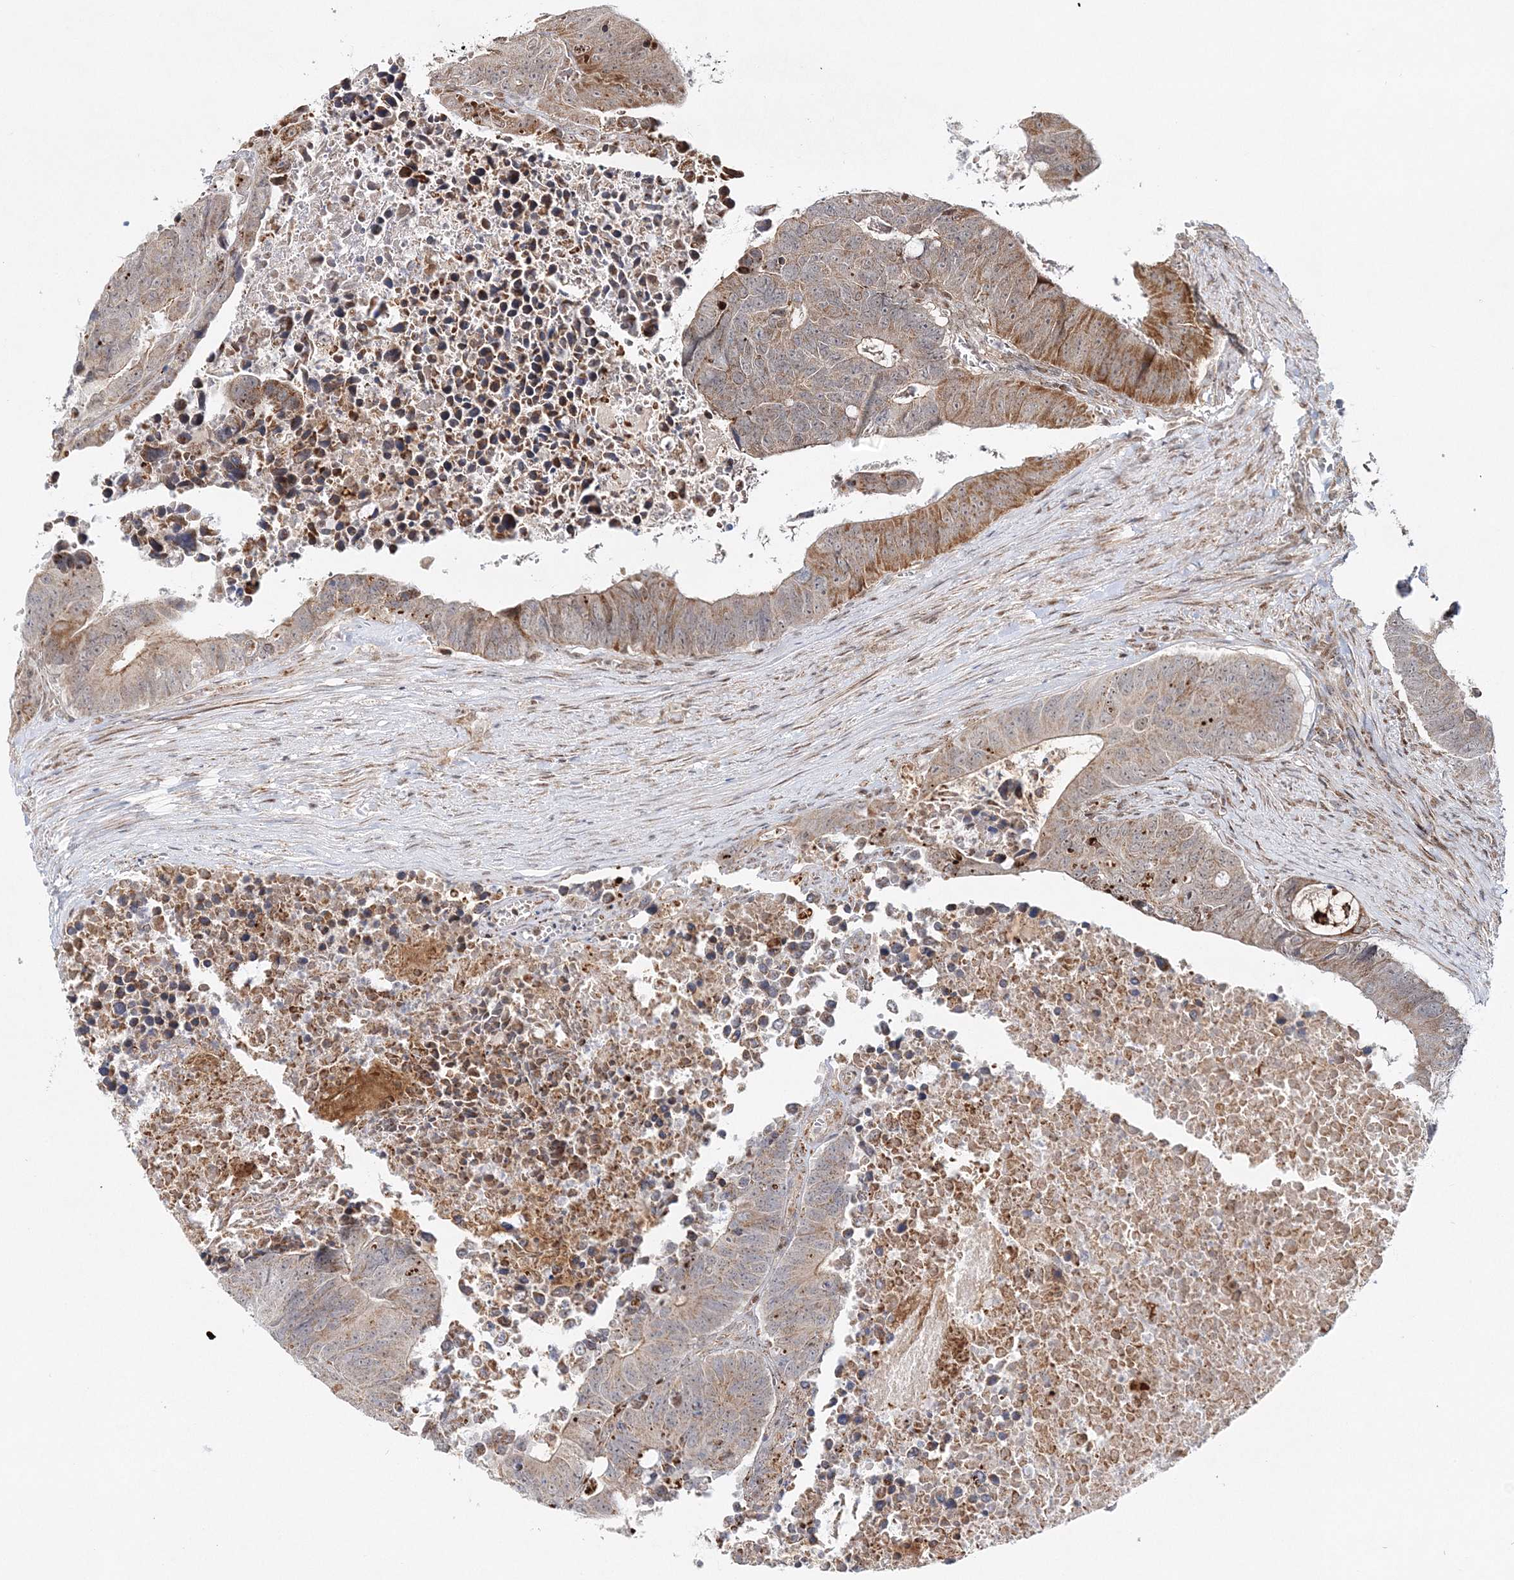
{"staining": {"intensity": "moderate", "quantity": "25%-75%", "location": "cytoplasmic/membranous"}, "tissue": "colorectal cancer", "cell_type": "Tumor cells", "image_type": "cancer", "snomed": [{"axis": "morphology", "description": "Adenocarcinoma, NOS"}, {"axis": "topography", "description": "Colon"}], "caption": "An image showing moderate cytoplasmic/membranous positivity in approximately 25%-75% of tumor cells in adenocarcinoma (colorectal), as visualized by brown immunohistochemical staining.", "gene": "RAB11FIP2", "patient": {"sex": "male", "age": 87}}